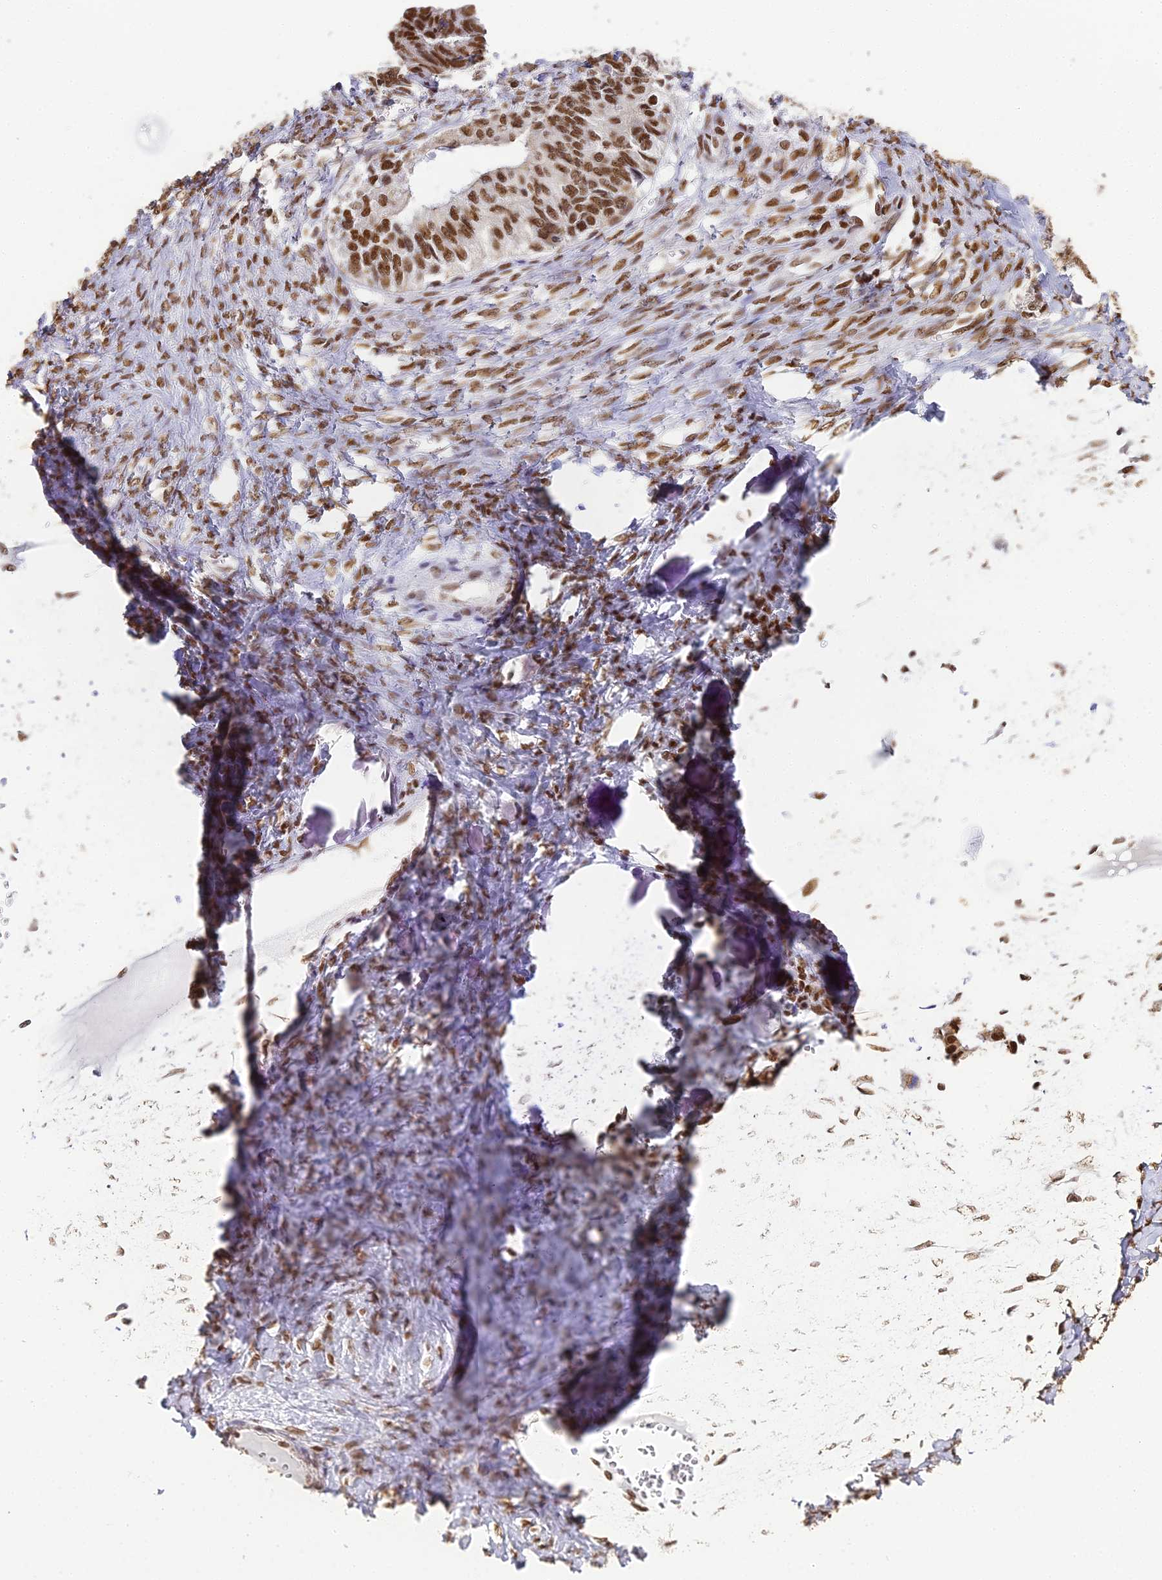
{"staining": {"intensity": "moderate", "quantity": ">75%", "location": "nuclear"}, "tissue": "ovarian cancer", "cell_type": "Tumor cells", "image_type": "cancer", "snomed": [{"axis": "morphology", "description": "Cystadenocarcinoma, serous, NOS"}, {"axis": "topography", "description": "Ovary"}], "caption": "High-power microscopy captured an immunohistochemistry micrograph of ovarian serous cystadenocarcinoma, revealing moderate nuclear positivity in about >75% of tumor cells.", "gene": "HNRNPA1", "patient": {"sex": "female", "age": 79}}